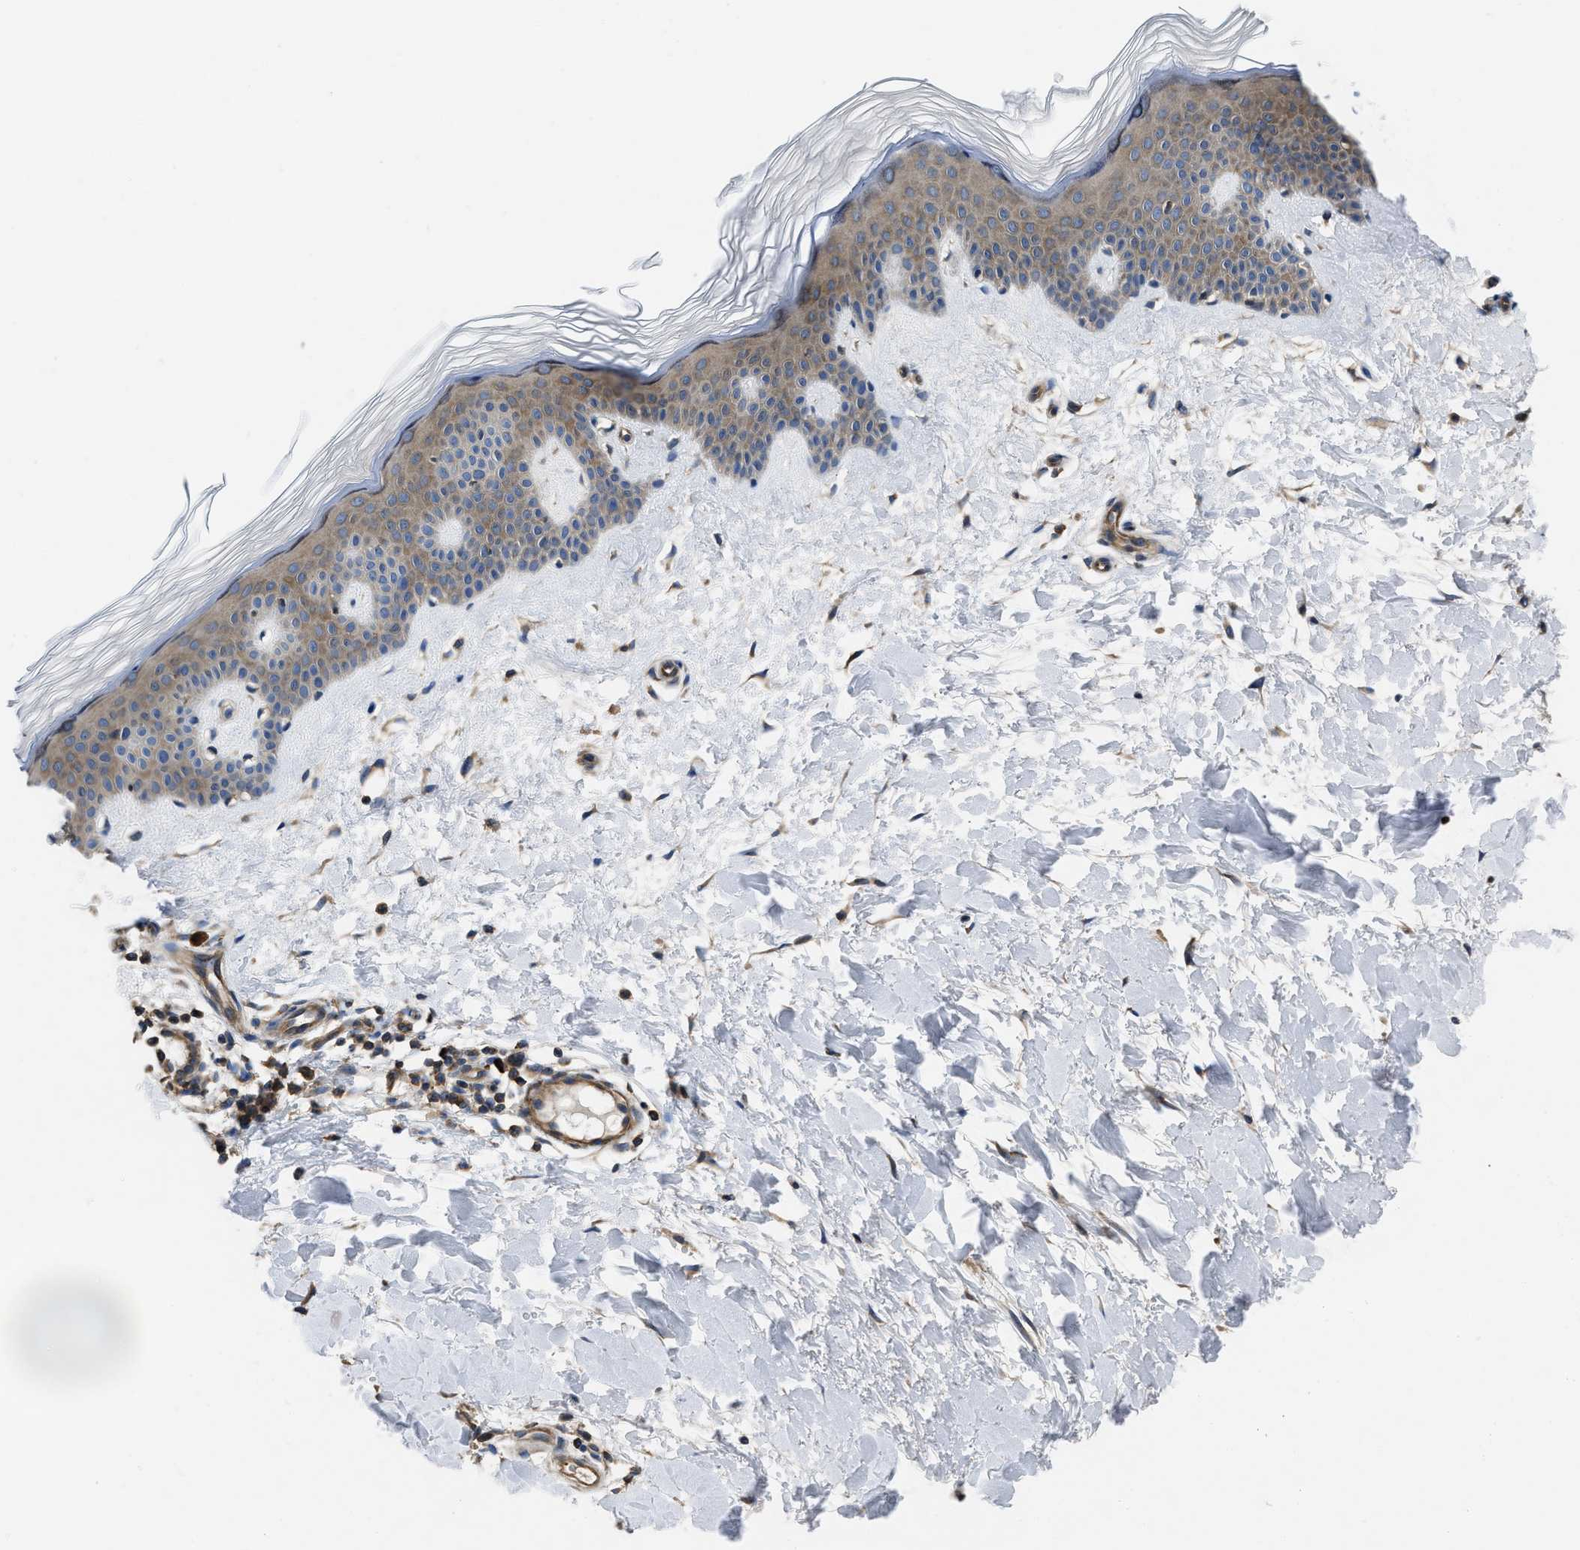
{"staining": {"intensity": "moderate", "quantity": ">75%", "location": "cytoplasmic/membranous"}, "tissue": "skin", "cell_type": "Fibroblasts", "image_type": "normal", "snomed": [{"axis": "morphology", "description": "Normal tissue, NOS"}, {"axis": "morphology", "description": "Malignant melanoma, Metastatic site"}, {"axis": "topography", "description": "Skin"}], "caption": "An image of human skin stained for a protein reveals moderate cytoplasmic/membranous brown staining in fibroblasts.", "gene": "YARS1", "patient": {"sex": "male", "age": 41}}